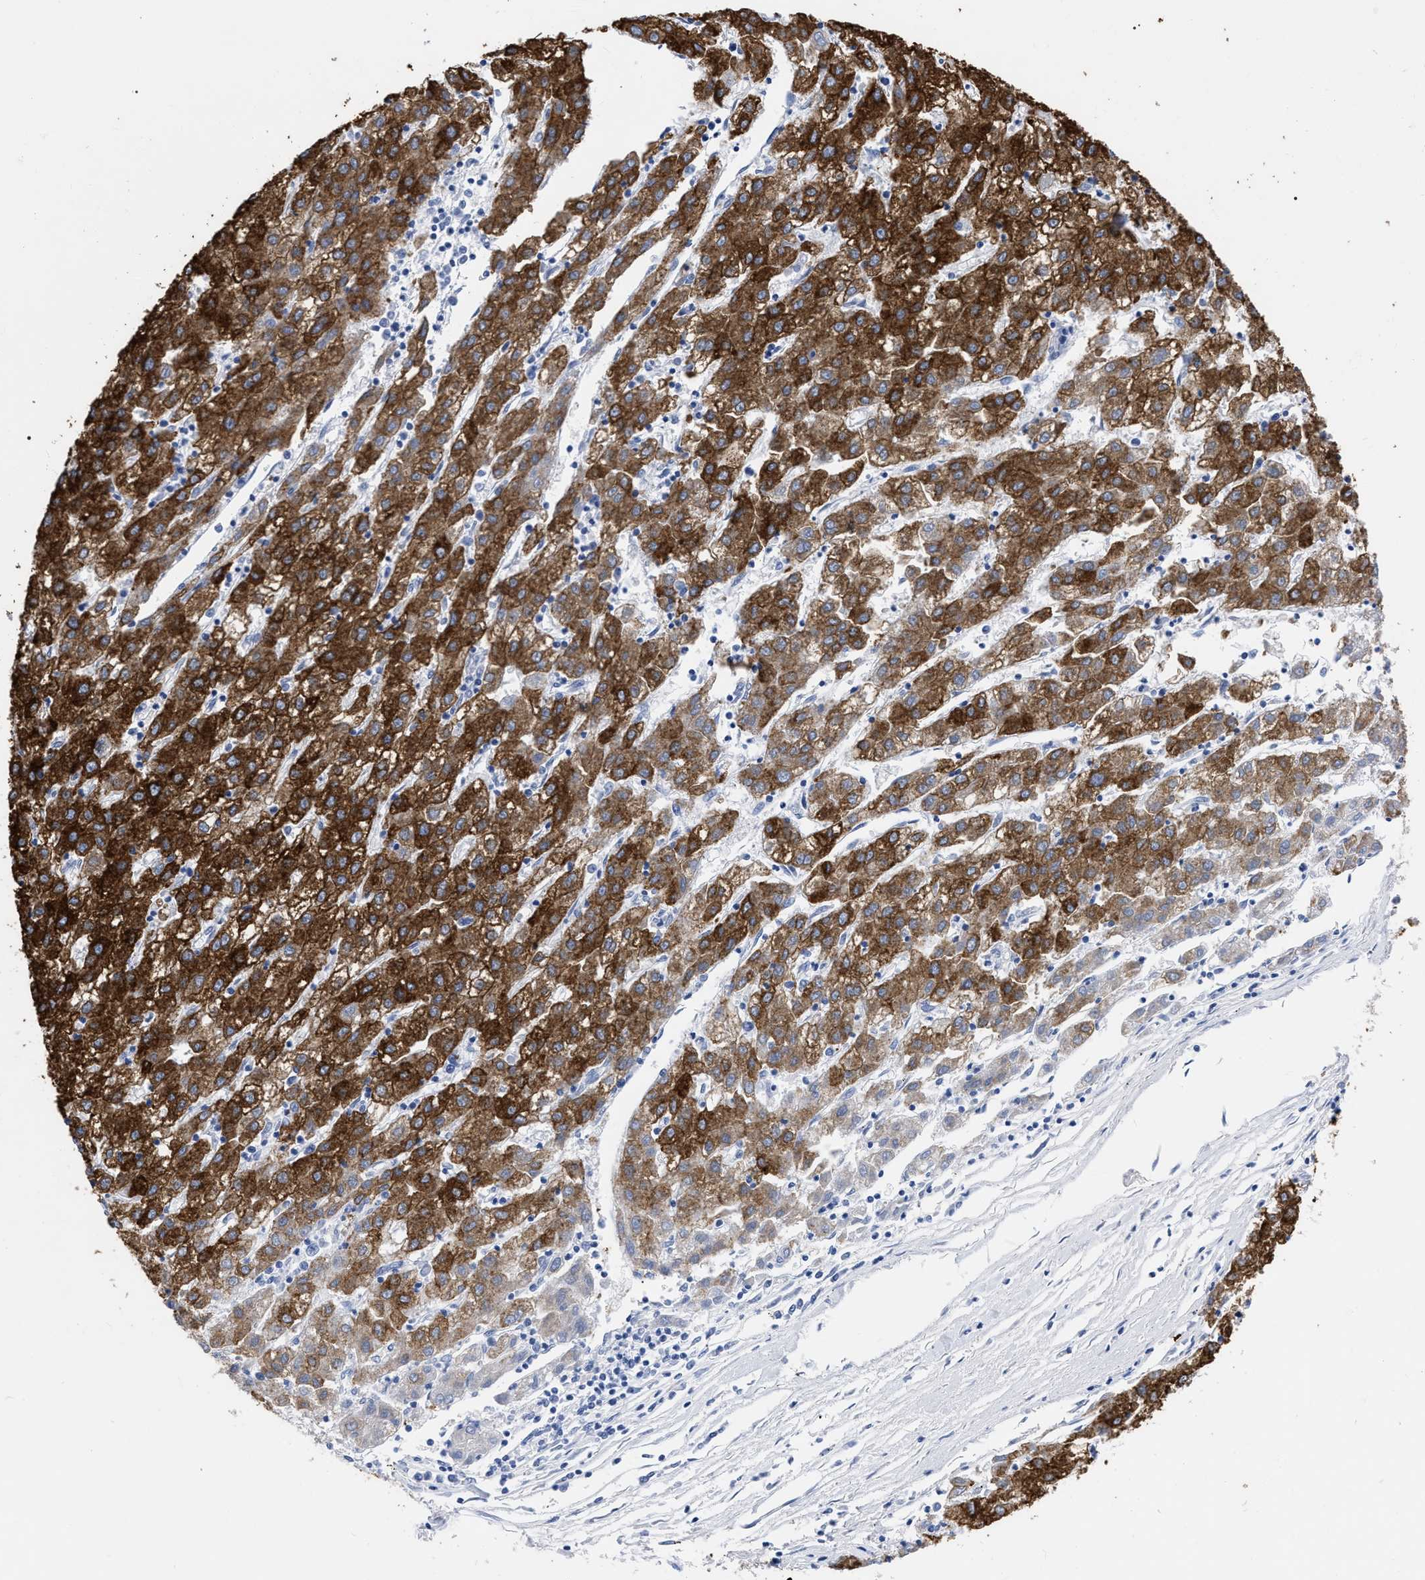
{"staining": {"intensity": "strong", "quantity": ">75%", "location": "cytoplasmic/membranous"}, "tissue": "liver cancer", "cell_type": "Tumor cells", "image_type": "cancer", "snomed": [{"axis": "morphology", "description": "Carcinoma, Hepatocellular, NOS"}, {"axis": "topography", "description": "Liver"}], "caption": "Protein staining by immunohistochemistry (IHC) demonstrates strong cytoplasmic/membranous positivity in about >75% of tumor cells in liver hepatocellular carcinoma. (Brightfield microscopy of DAB IHC at high magnification).", "gene": "ANXA13", "patient": {"sex": "male", "age": 72}}